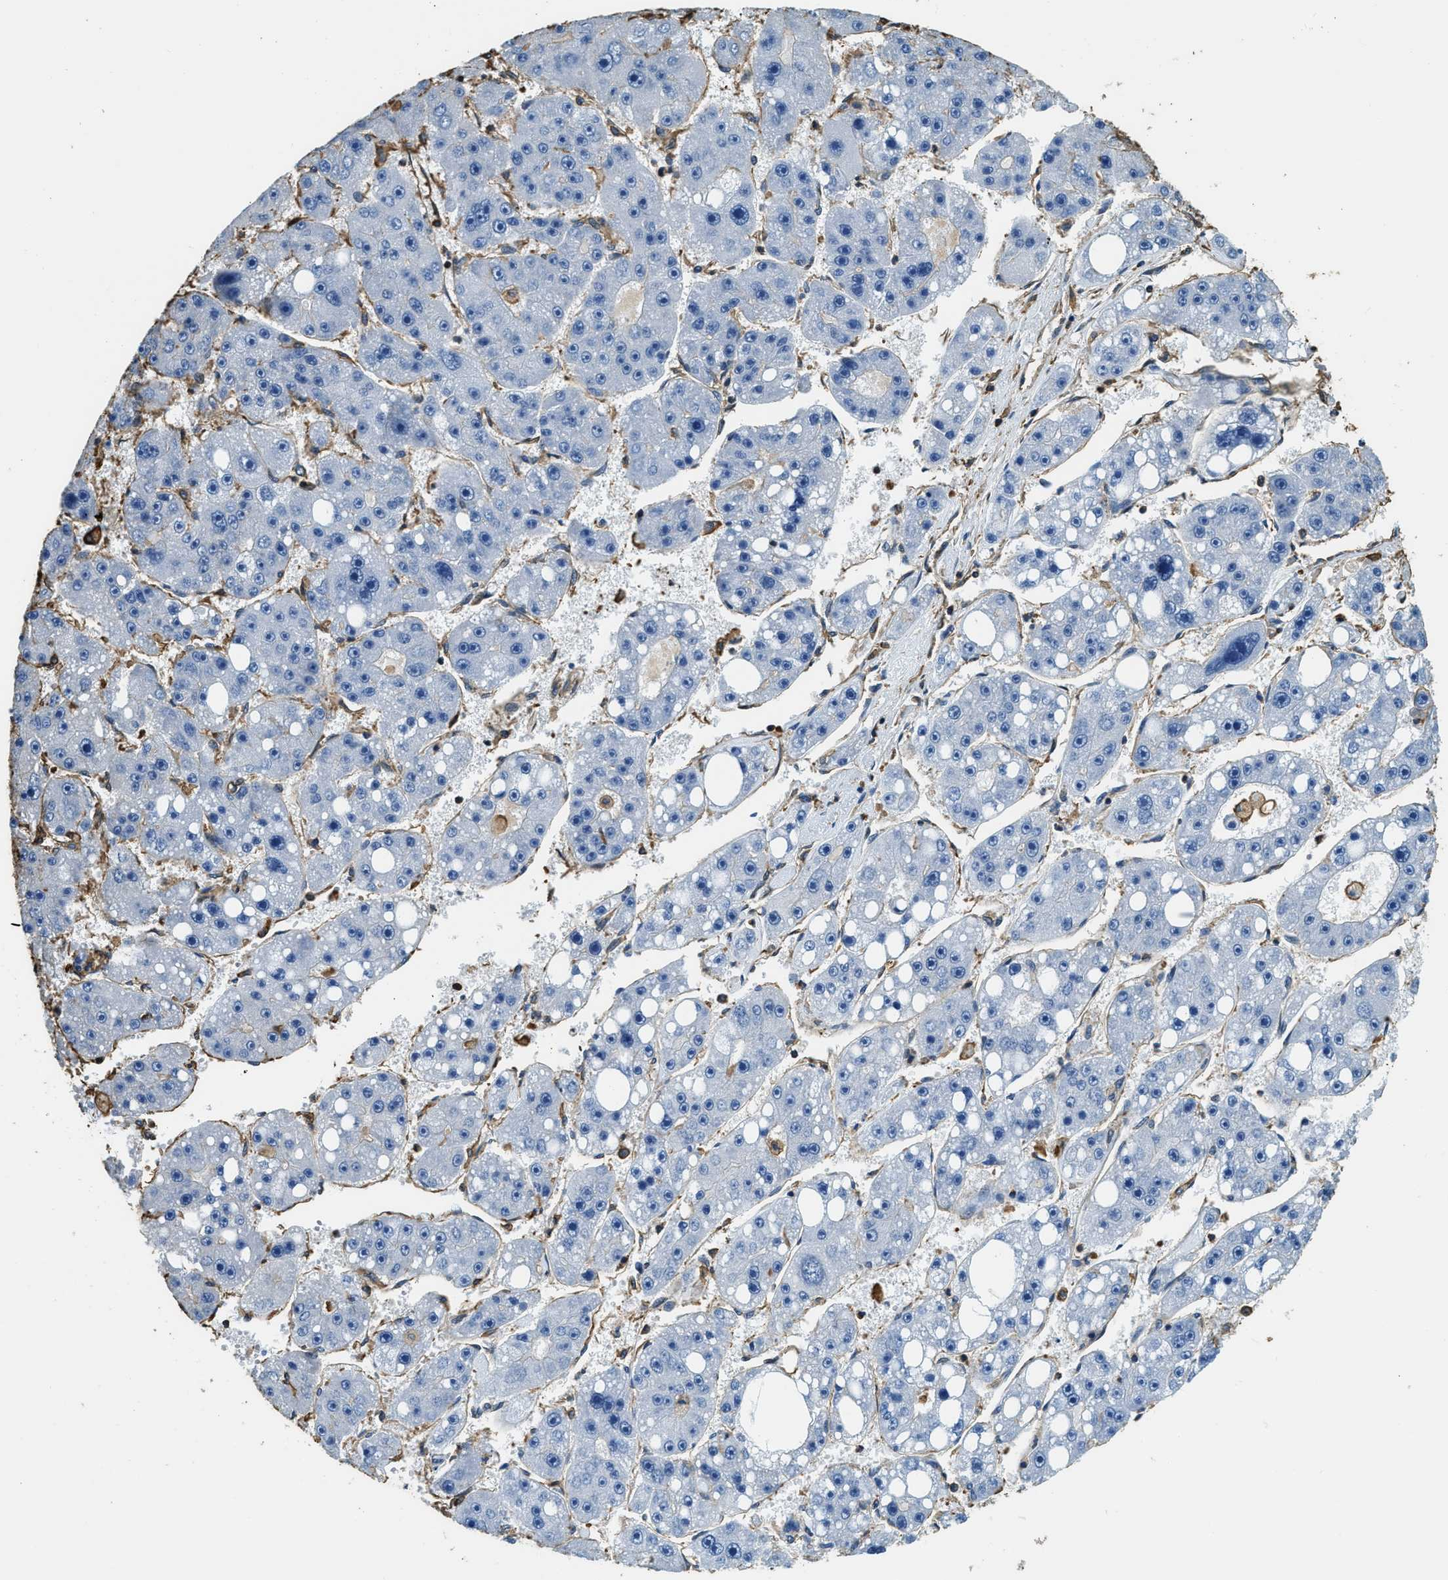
{"staining": {"intensity": "negative", "quantity": "none", "location": "none"}, "tissue": "liver cancer", "cell_type": "Tumor cells", "image_type": "cancer", "snomed": [{"axis": "morphology", "description": "Carcinoma, Hepatocellular, NOS"}, {"axis": "topography", "description": "Liver"}], "caption": "Immunohistochemistry micrograph of human hepatocellular carcinoma (liver) stained for a protein (brown), which shows no staining in tumor cells.", "gene": "ACCS", "patient": {"sex": "female", "age": 61}}